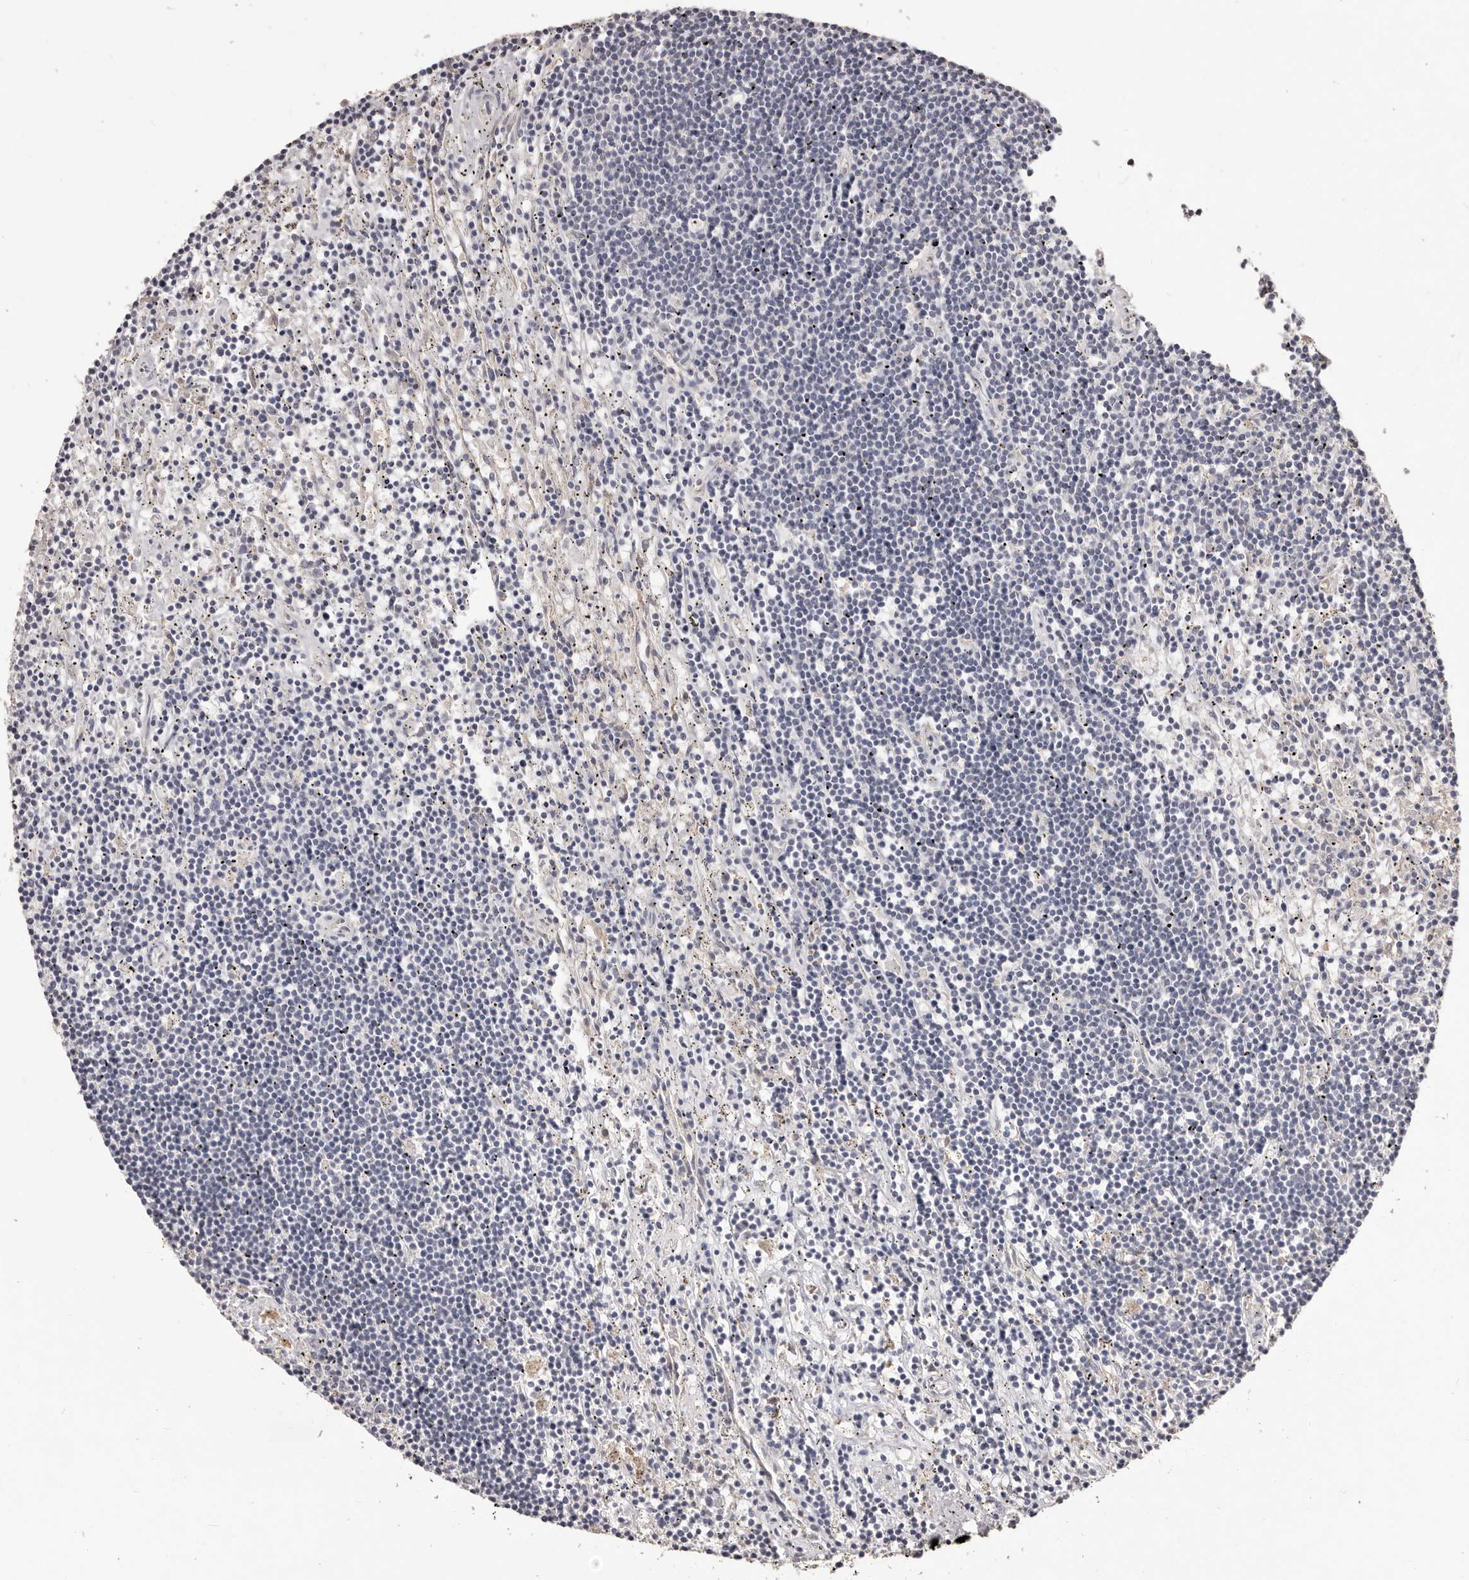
{"staining": {"intensity": "negative", "quantity": "none", "location": "none"}, "tissue": "lymphoma", "cell_type": "Tumor cells", "image_type": "cancer", "snomed": [{"axis": "morphology", "description": "Malignant lymphoma, non-Hodgkin's type, Low grade"}, {"axis": "topography", "description": "Spleen"}], "caption": "The immunohistochemistry image has no significant expression in tumor cells of lymphoma tissue. (DAB IHC visualized using brightfield microscopy, high magnification).", "gene": "PRSS27", "patient": {"sex": "male", "age": 76}}